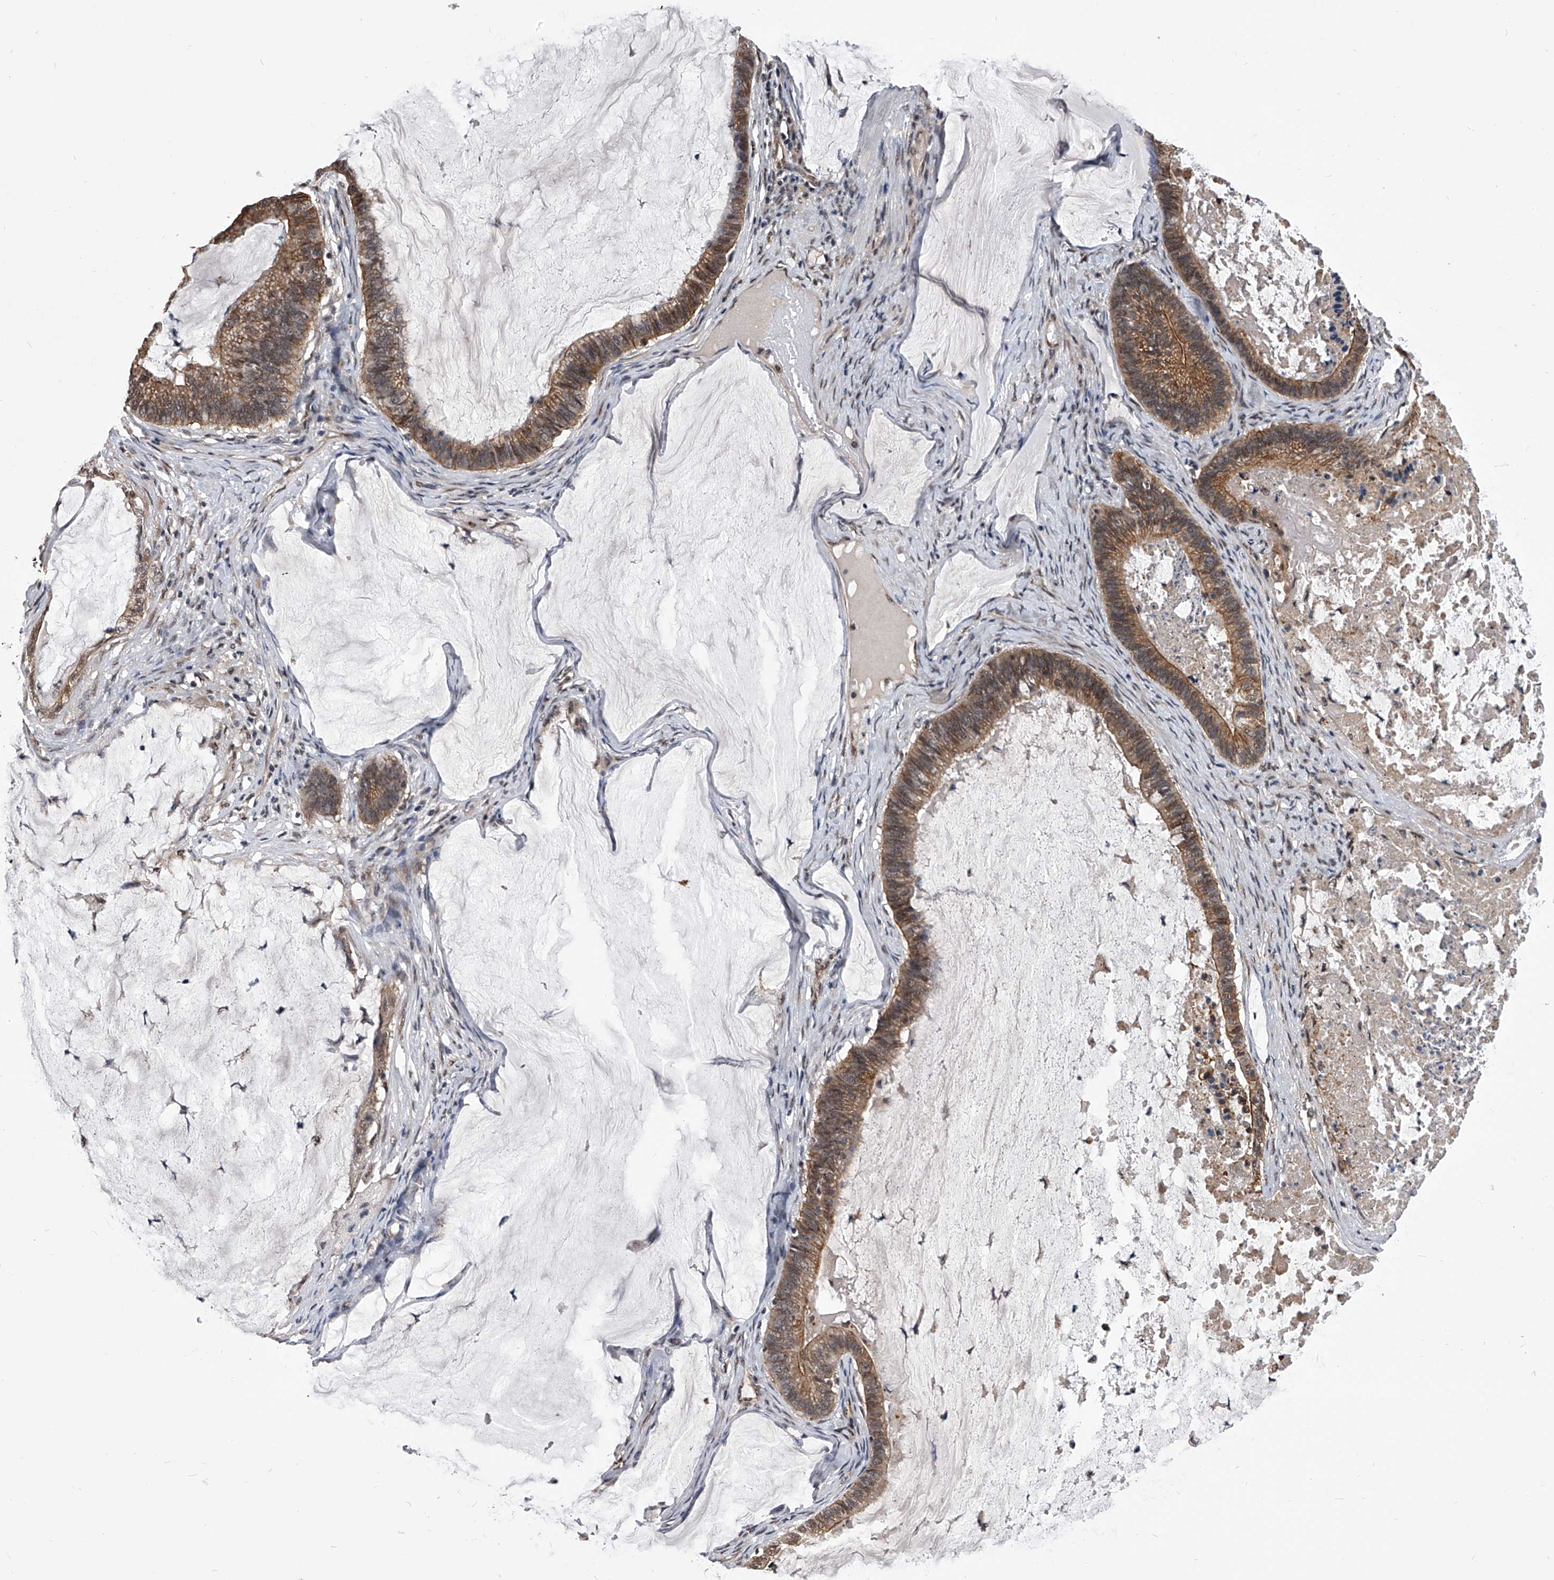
{"staining": {"intensity": "moderate", "quantity": ">75%", "location": "cytoplasmic/membranous"}, "tissue": "ovarian cancer", "cell_type": "Tumor cells", "image_type": "cancer", "snomed": [{"axis": "morphology", "description": "Cystadenocarcinoma, mucinous, NOS"}, {"axis": "topography", "description": "Ovary"}], "caption": "This image reveals IHC staining of ovarian cancer (mucinous cystadenocarcinoma), with medium moderate cytoplasmic/membranous staining in about >75% of tumor cells.", "gene": "ZNF76", "patient": {"sex": "female", "age": 61}}